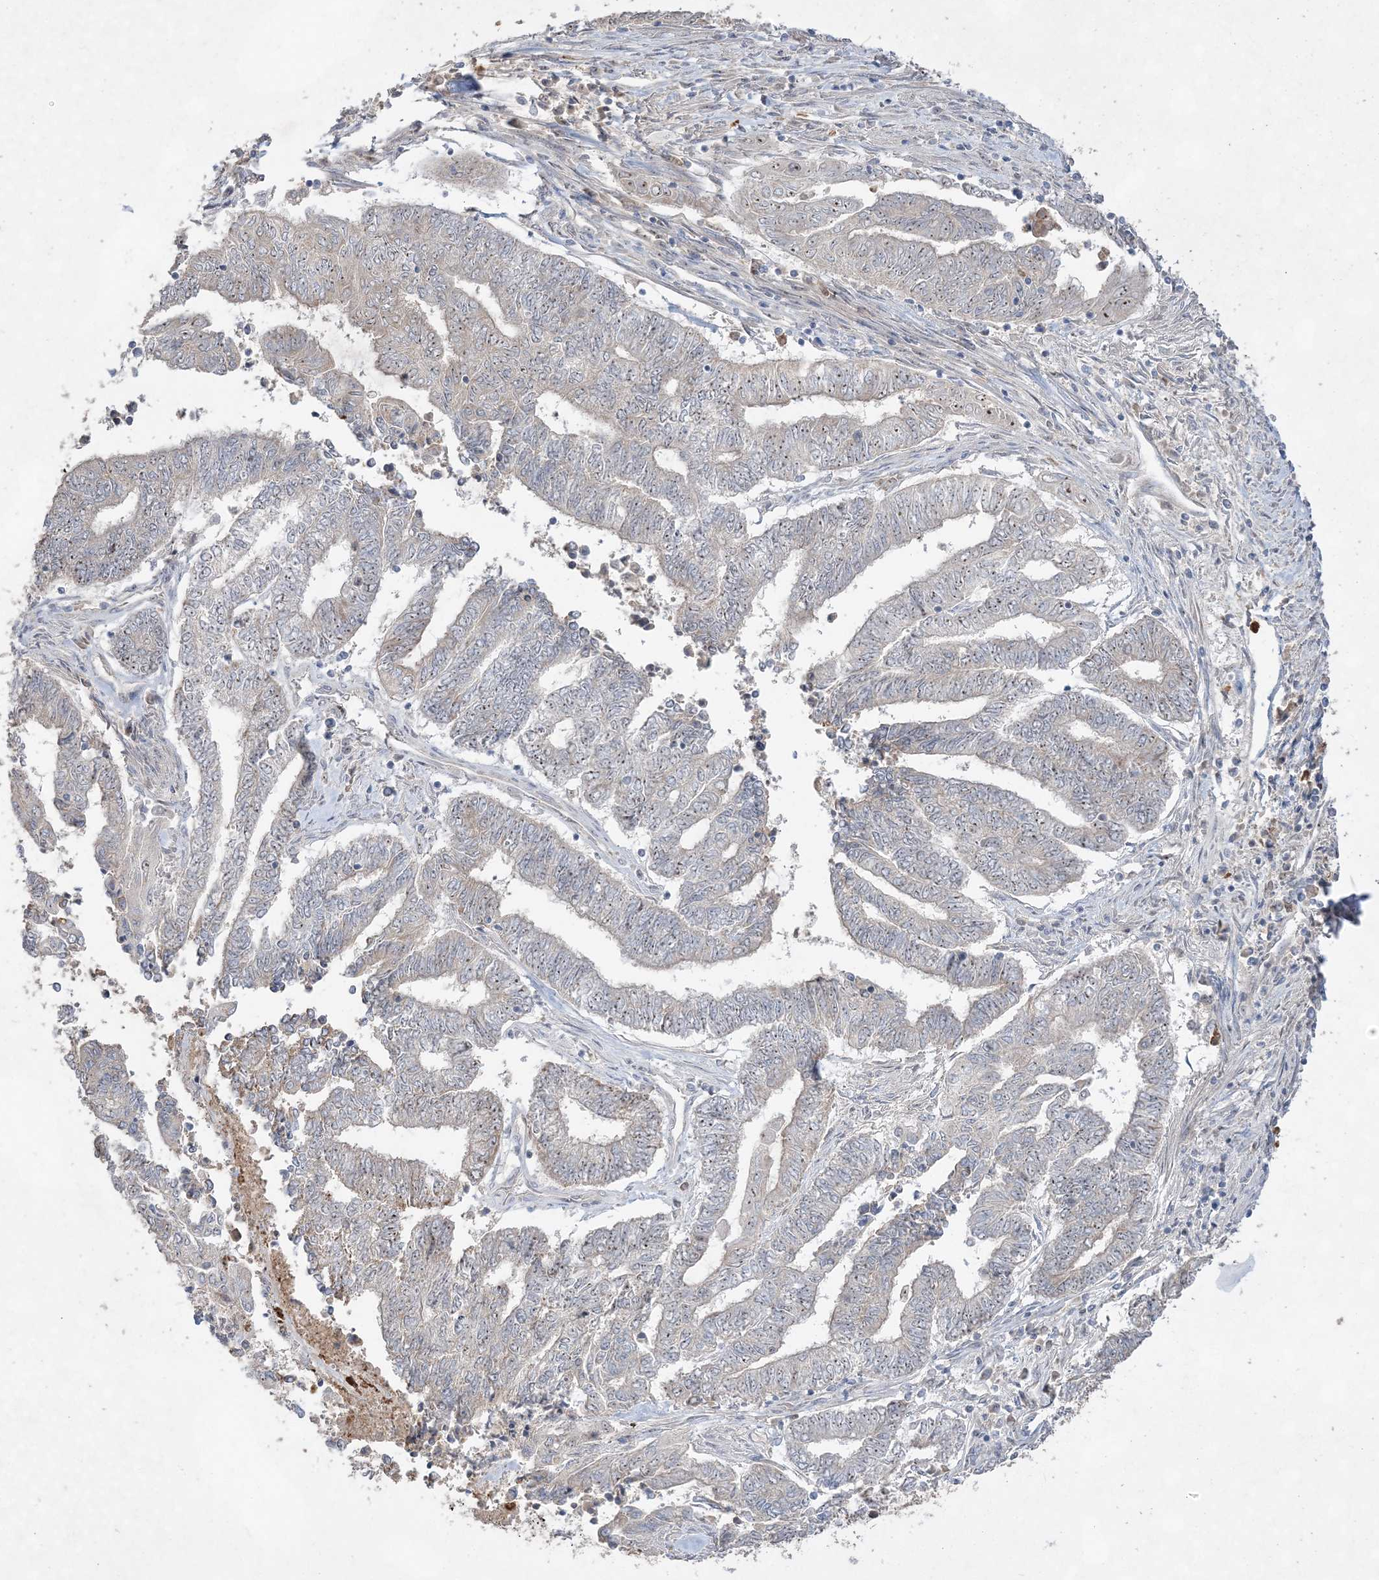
{"staining": {"intensity": "weak", "quantity": "<25%", "location": "nuclear"}, "tissue": "endometrial cancer", "cell_type": "Tumor cells", "image_type": "cancer", "snomed": [{"axis": "morphology", "description": "Adenocarcinoma, NOS"}, {"axis": "topography", "description": "Uterus"}, {"axis": "topography", "description": "Endometrium"}], "caption": "Tumor cells show no significant positivity in endometrial adenocarcinoma.", "gene": "NOP16", "patient": {"sex": "female", "age": 70}}